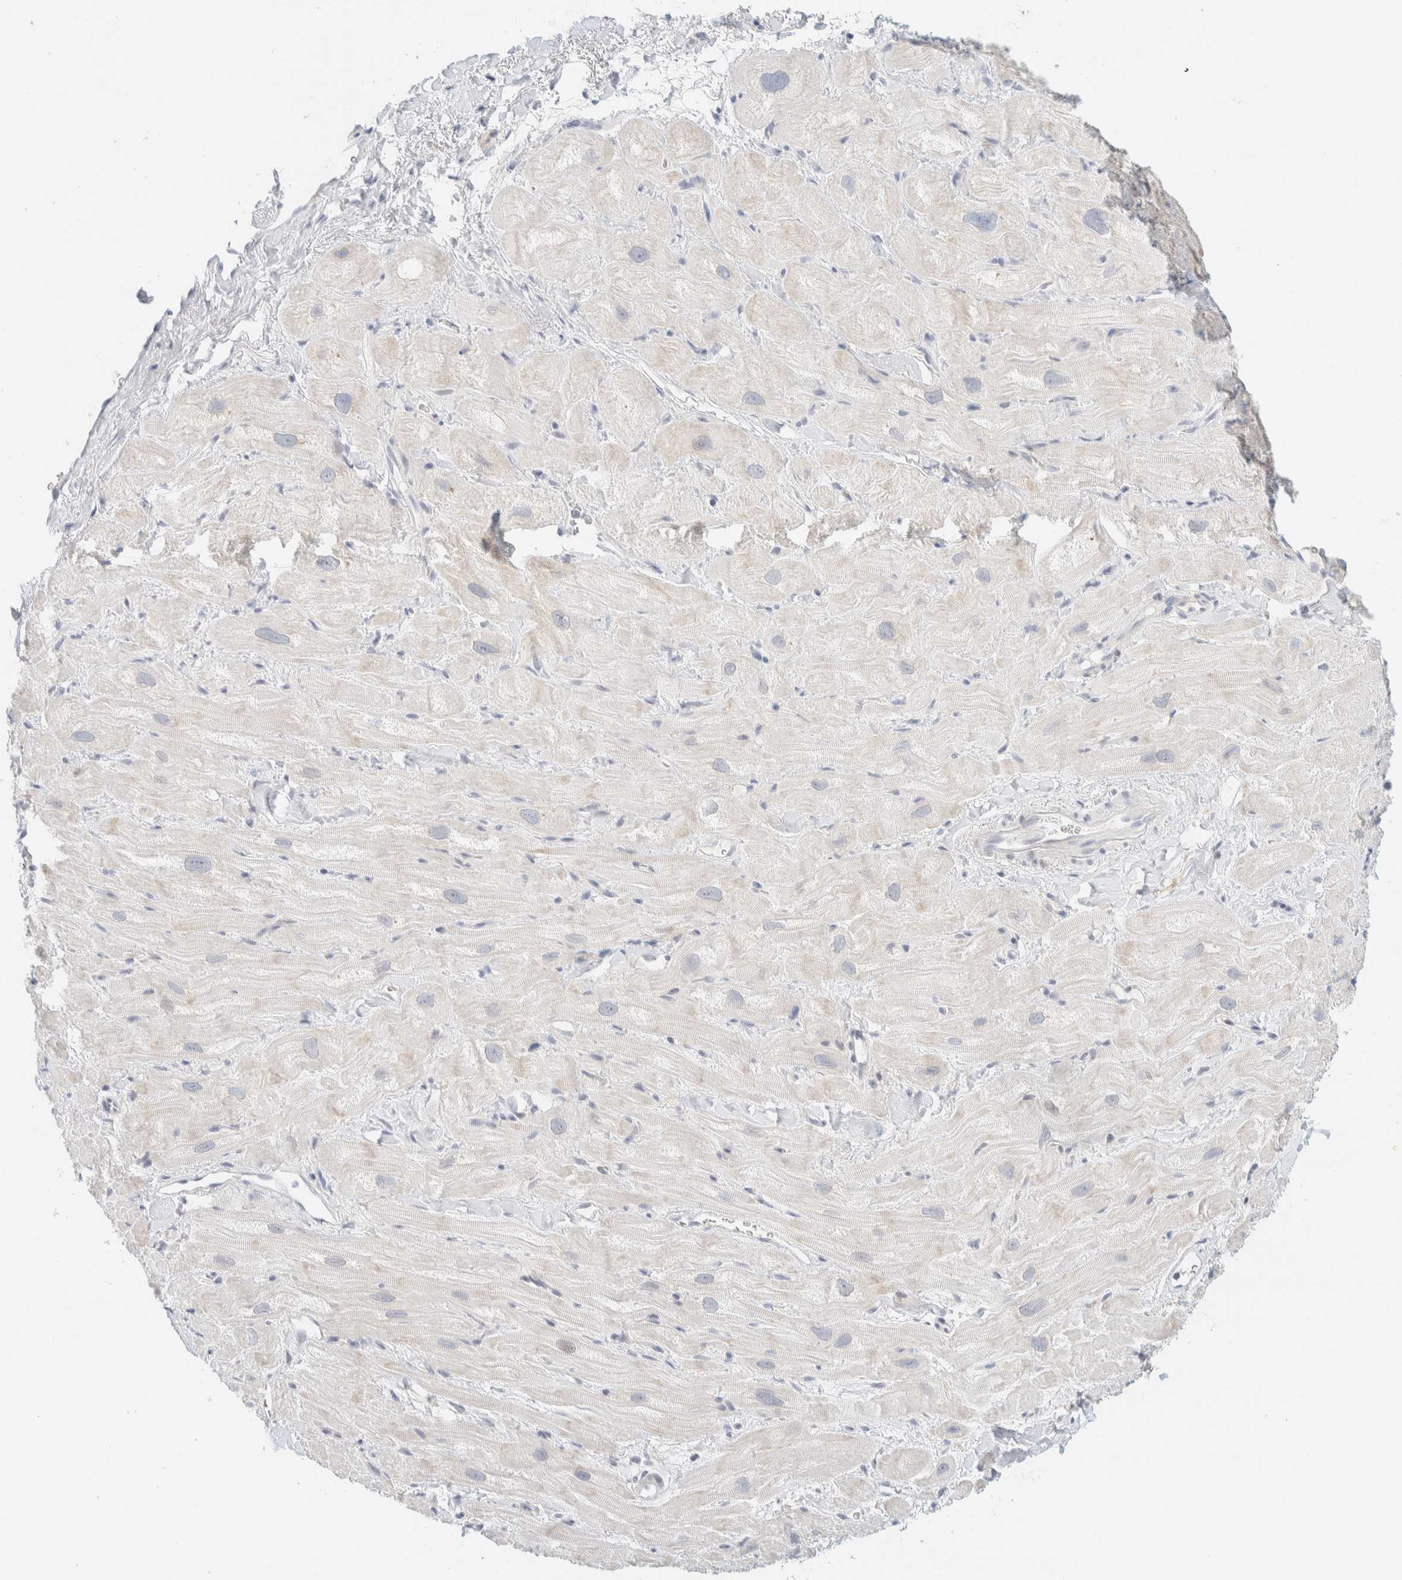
{"staining": {"intensity": "negative", "quantity": "none", "location": "none"}, "tissue": "heart muscle", "cell_type": "Cardiomyocytes", "image_type": "normal", "snomed": [{"axis": "morphology", "description": "Normal tissue, NOS"}, {"axis": "topography", "description": "Heart"}], "caption": "Cardiomyocytes are negative for protein expression in normal human heart muscle. (Immunohistochemistry, brightfield microscopy, high magnification).", "gene": "SPNS3", "patient": {"sex": "male", "age": 49}}